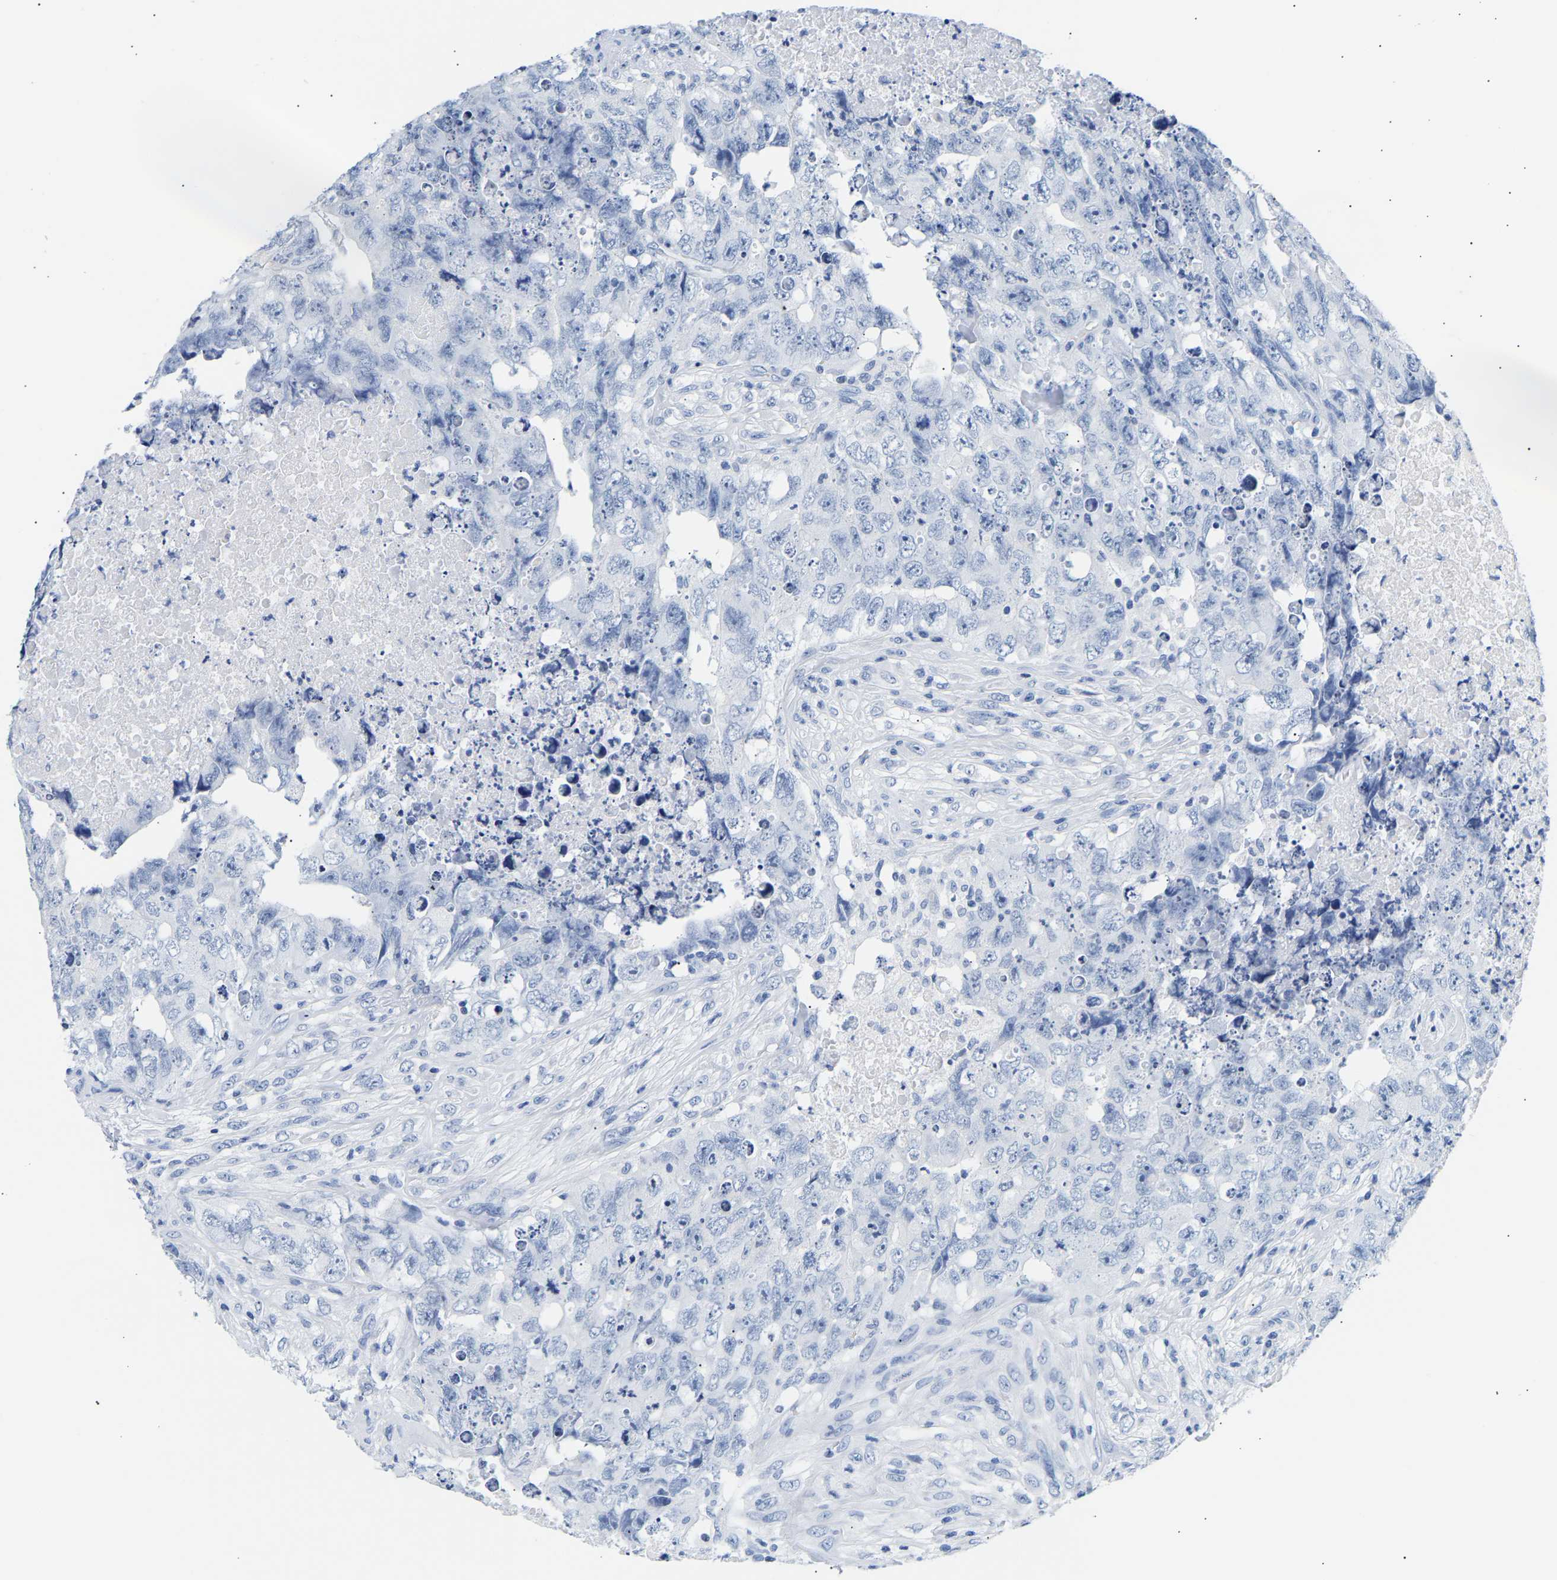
{"staining": {"intensity": "negative", "quantity": "none", "location": "none"}, "tissue": "testis cancer", "cell_type": "Tumor cells", "image_type": "cancer", "snomed": [{"axis": "morphology", "description": "Carcinoma, Embryonal, NOS"}, {"axis": "topography", "description": "Testis"}], "caption": "This image is of testis cancer (embryonal carcinoma) stained with immunohistochemistry (IHC) to label a protein in brown with the nuclei are counter-stained blue. There is no staining in tumor cells.", "gene": "SPINK2", "patient": {"sex": "male", "age": 32}}